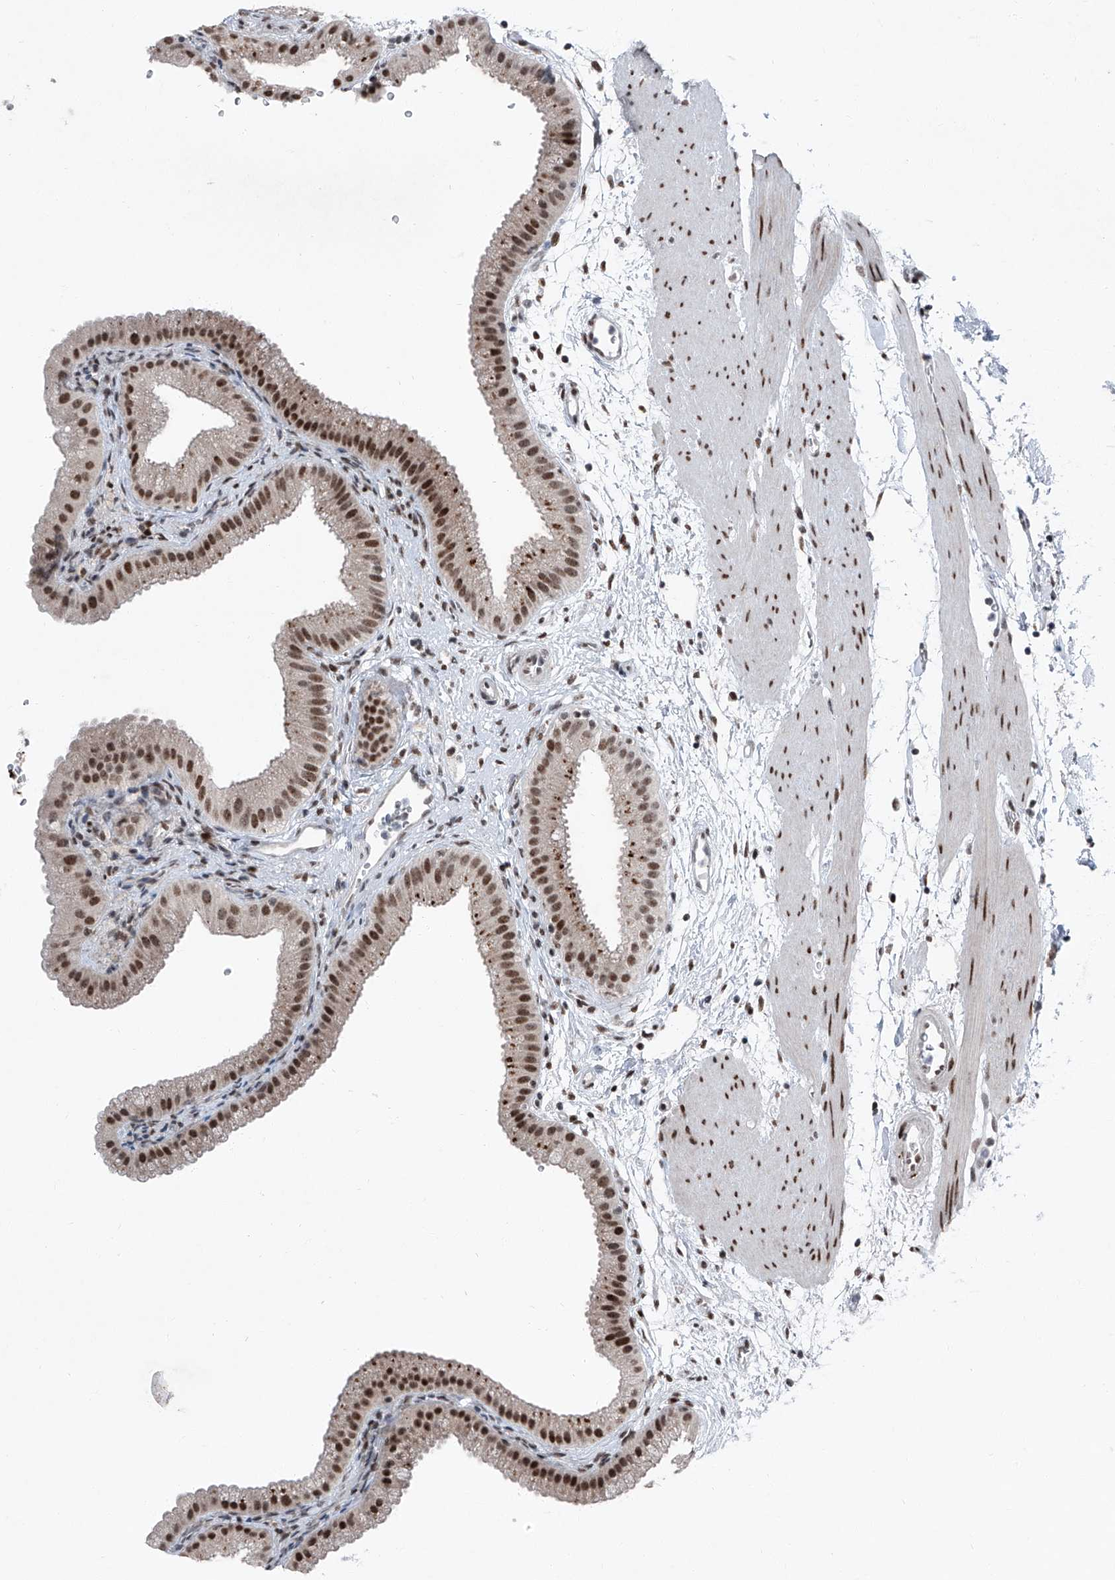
{"staining": {"intensity": "moderate", "quantity": ">75%", "location": "nuclear"}, "tissue": "gallbladder", "cell_type": "Glandular cells", "image_type": "normal", "snomed": [{"axis": "morphology", "description": "Normal tissue, NOS"}, {"axis": "topography", "description": "Gallbladder"}], "caption": "Immunohistochemical staining of benign gallbladder displays moderate nuclear protein expression in approximately >75% of glandular cells. (Stains: DAB in brown, nuclei in blue, Microscopy: brightfield microscopy at high magnification).", "gene": "BMI1", "patient": {"sex": "female", "age": 64}}